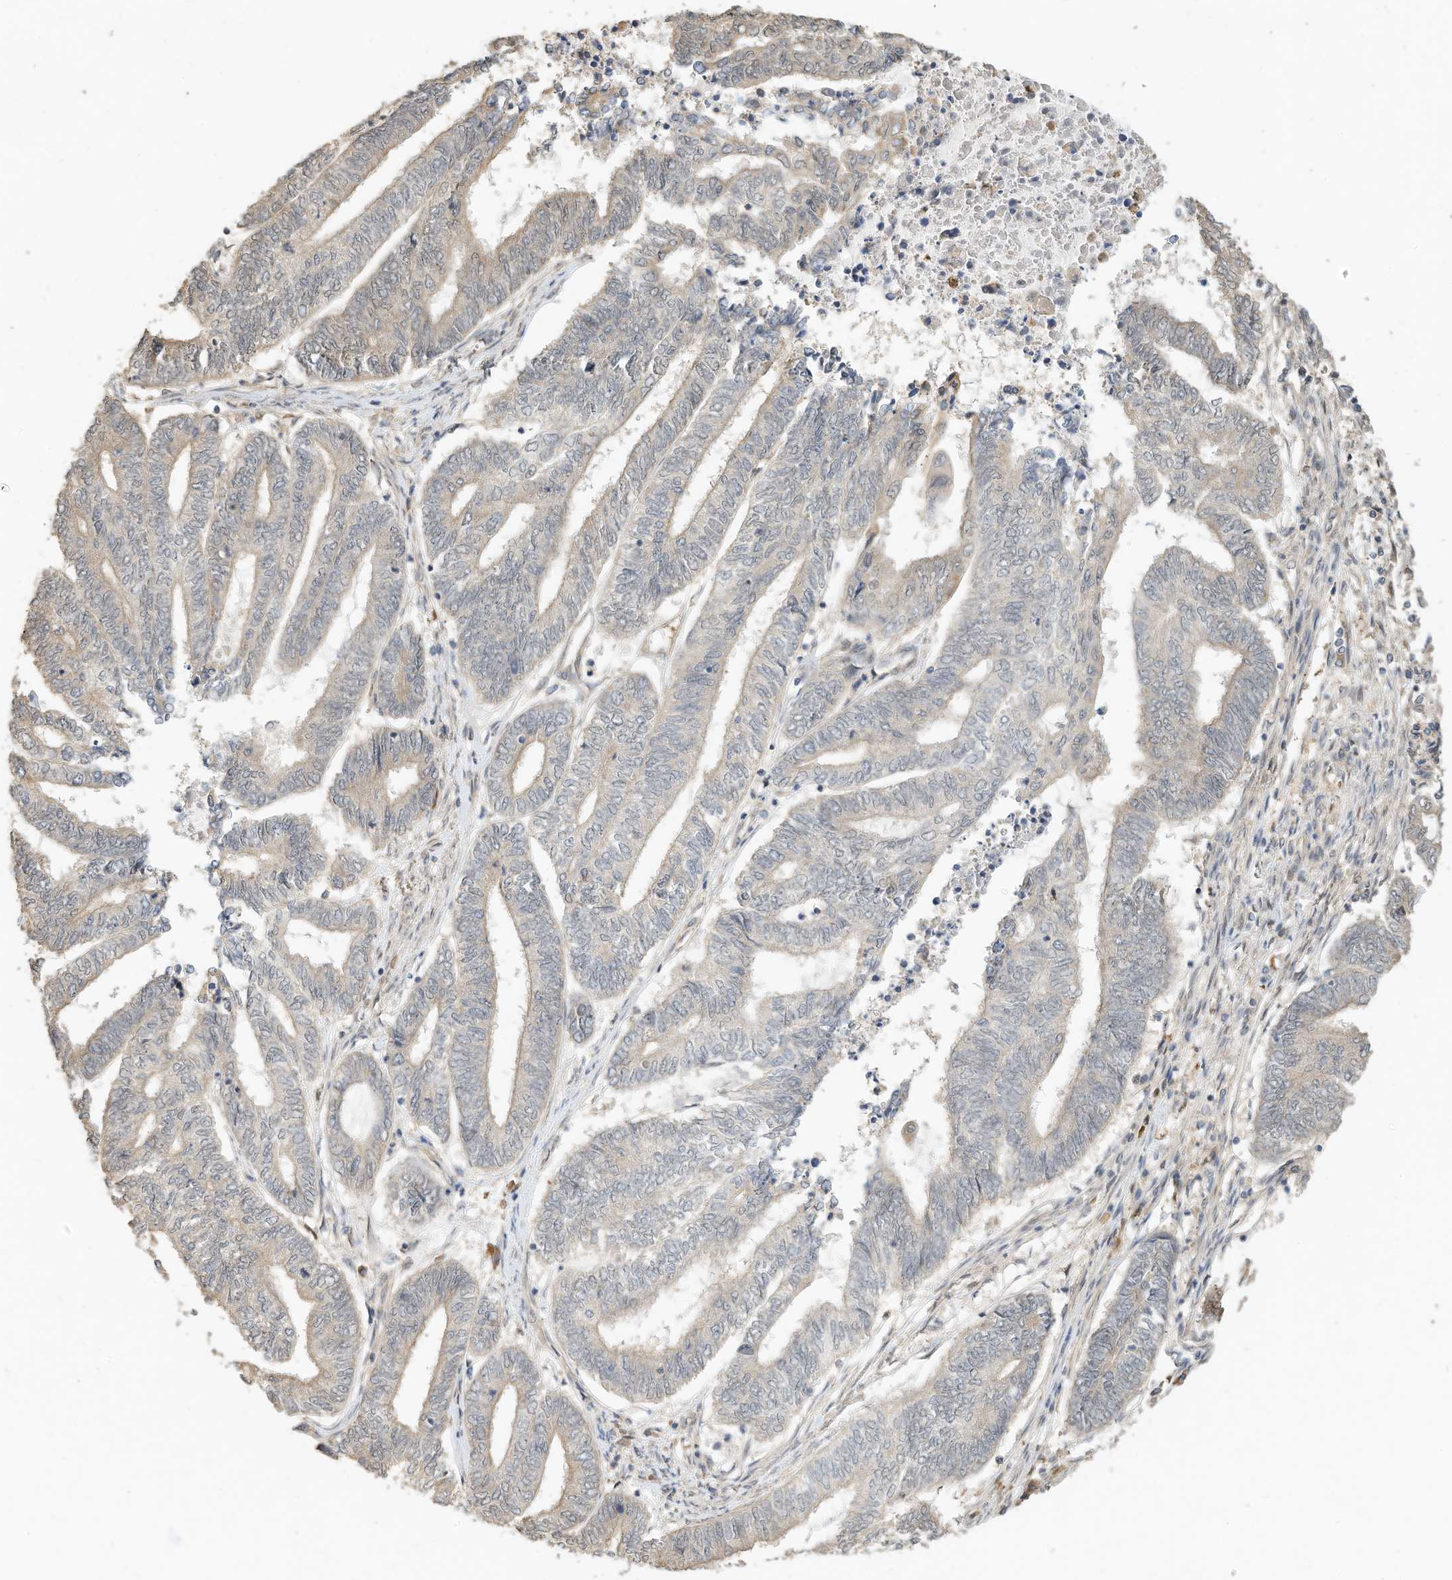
{"staining": {"intensity": "weak", "quantity": "25%-75%", "location": "cytoplasmic/membranous"}, "tissue": "endometrial cancer", "cell_type": "Tumor cells", "image_type": "cancer", "snomed": [{"axis": "morphology", "description": "Adenocarcinoma, NOS"}, {"axis": "topography", "description": "Uterus"}, {"axis": "topography", "description": "Endometrium"}], "caption": "This micrograph shows immunohistochemistry staining of human adenocarcinoma (endometrial), with low weak cytoplasmic/membranous expression in approximately 25%-75% of tumor cells.", "gene": "OFD1", "patient": {"sex": "female", "age": 70}}